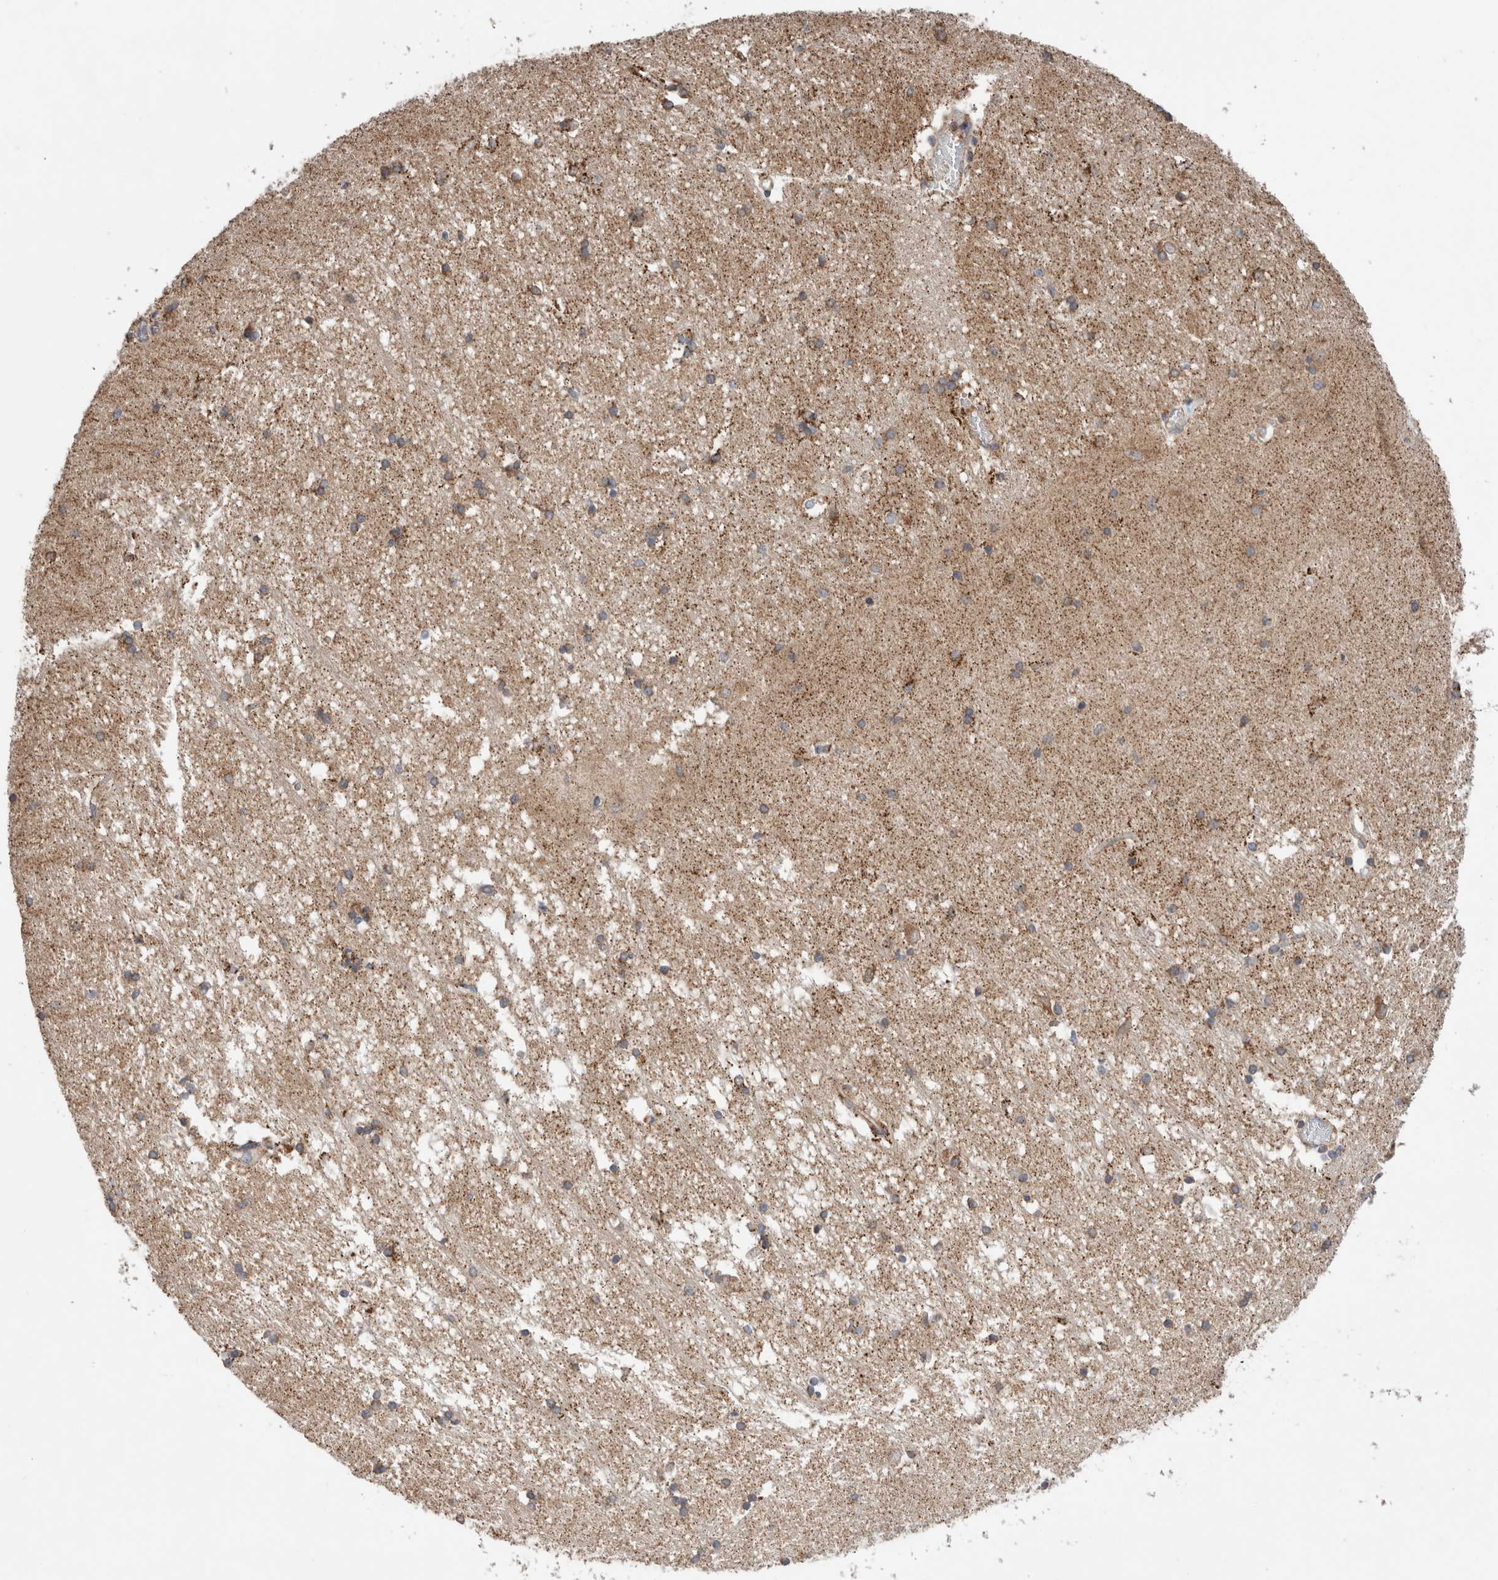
{"staining": {"intensity": "strong", "quantity": "<25%", "location": "cytoplasmic/membranous"}, "tissue": "hippocampus", "cell_type": "Glial cells", "image_type": "normal", "snomed": [{"axis": "morphology", "description": "Normal tissue, NOS"}, {"axis": "topography", "description": "Hippocampus"}], "caption": "A brown stain highlights strong cytoplasmic/membranous expression of a protein in glial cells of unremarkable hippocampus.", "gene": "KIF21B", "patient": {"sex": "male", "age": 45}}